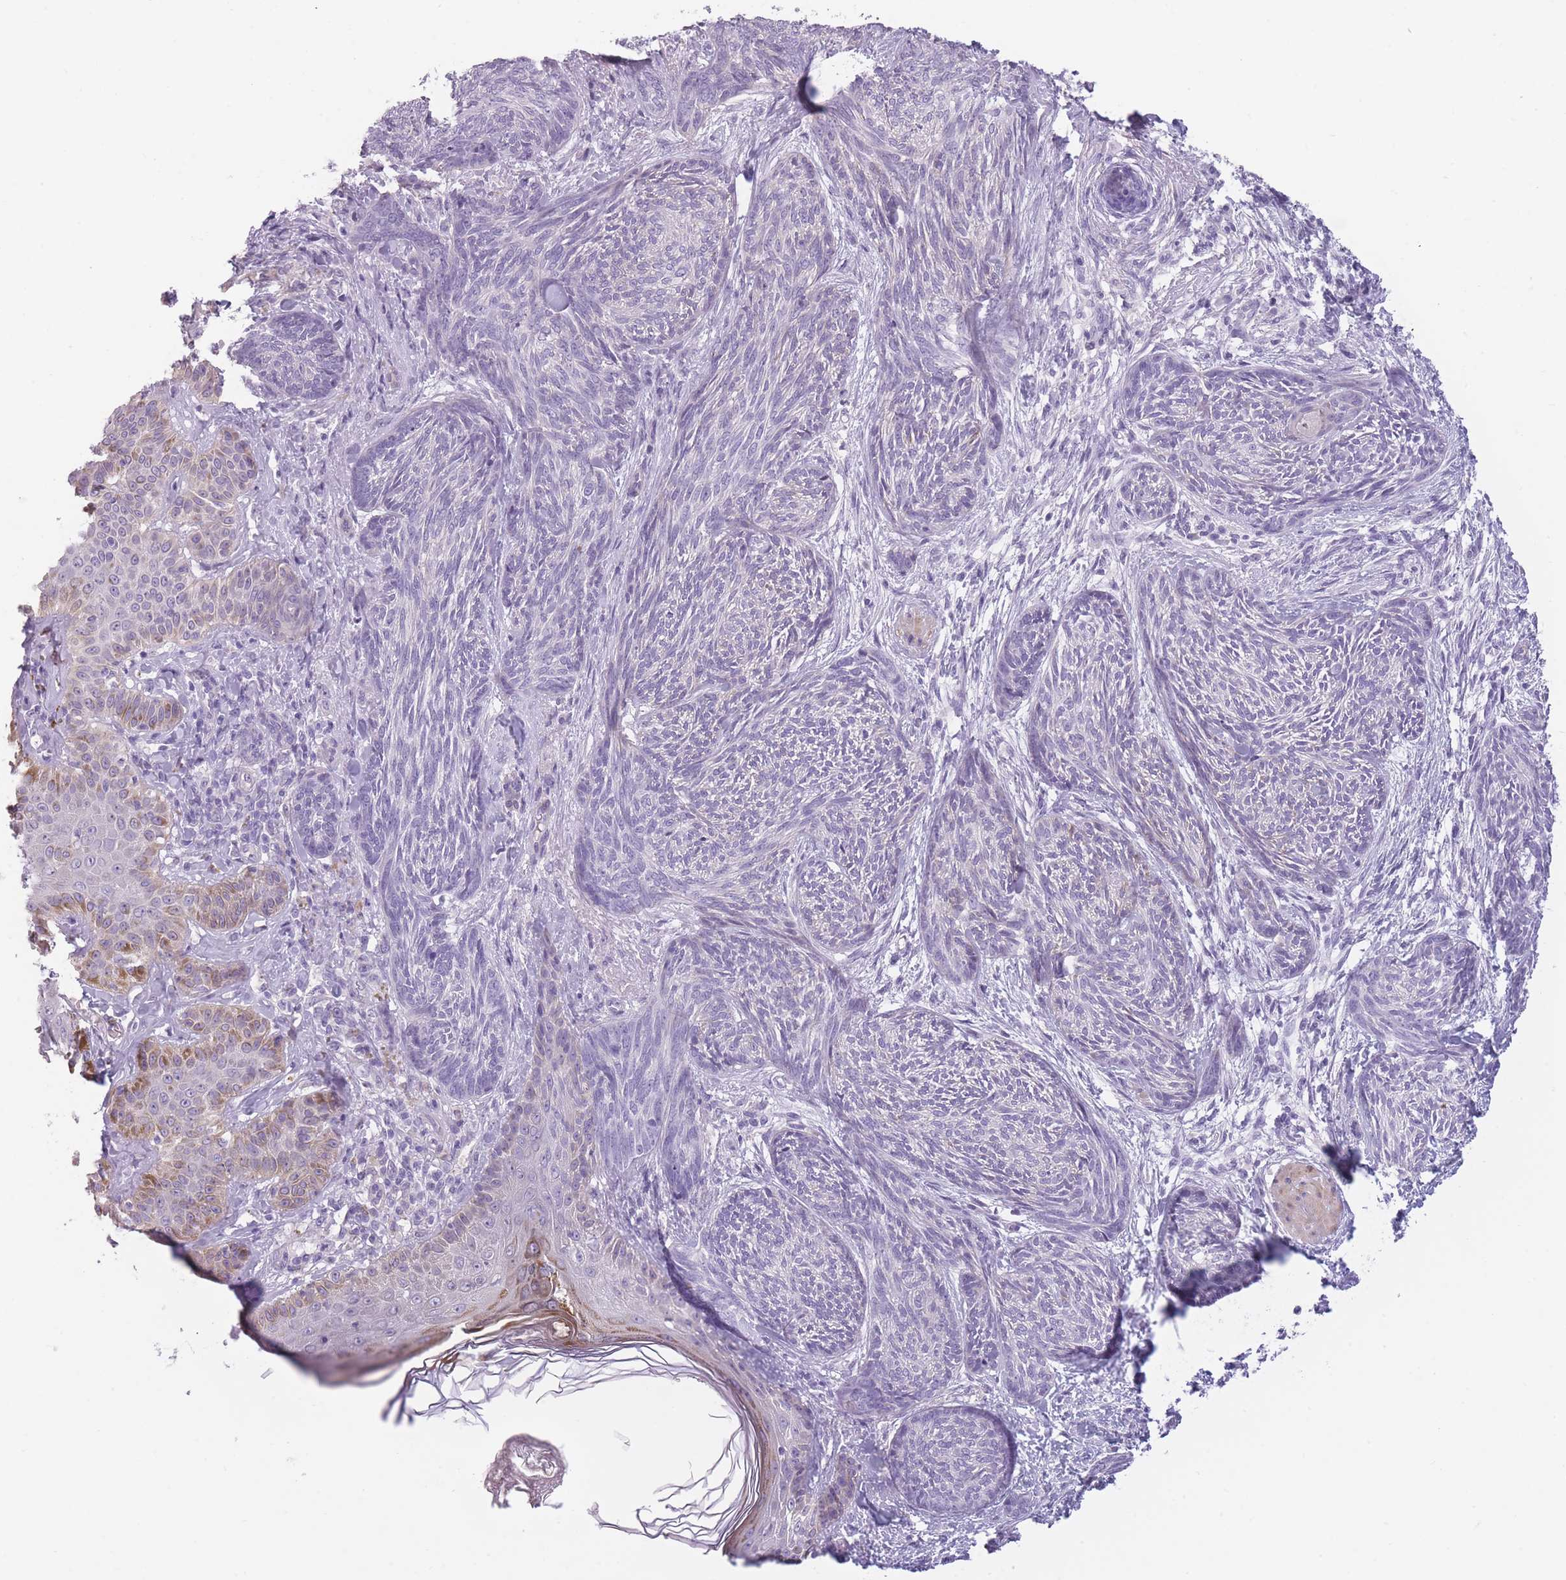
{"staining": {"intensity": "negative", "quantity": "none", "location": "none"}, "tissue": "skin cancer", "cell_type": "Tumor cells", "image_type": "cancer", "snomed": [{"axis": "morphology", "description": "Basal cell carcinoma"}, {"axis": "topography", "description": "Skin"}], "caption": "There is no significant positivity in tumor cells of skin cancer.", "gene": "TMEM236", "patient": {"sex": "male", "age": 73}}